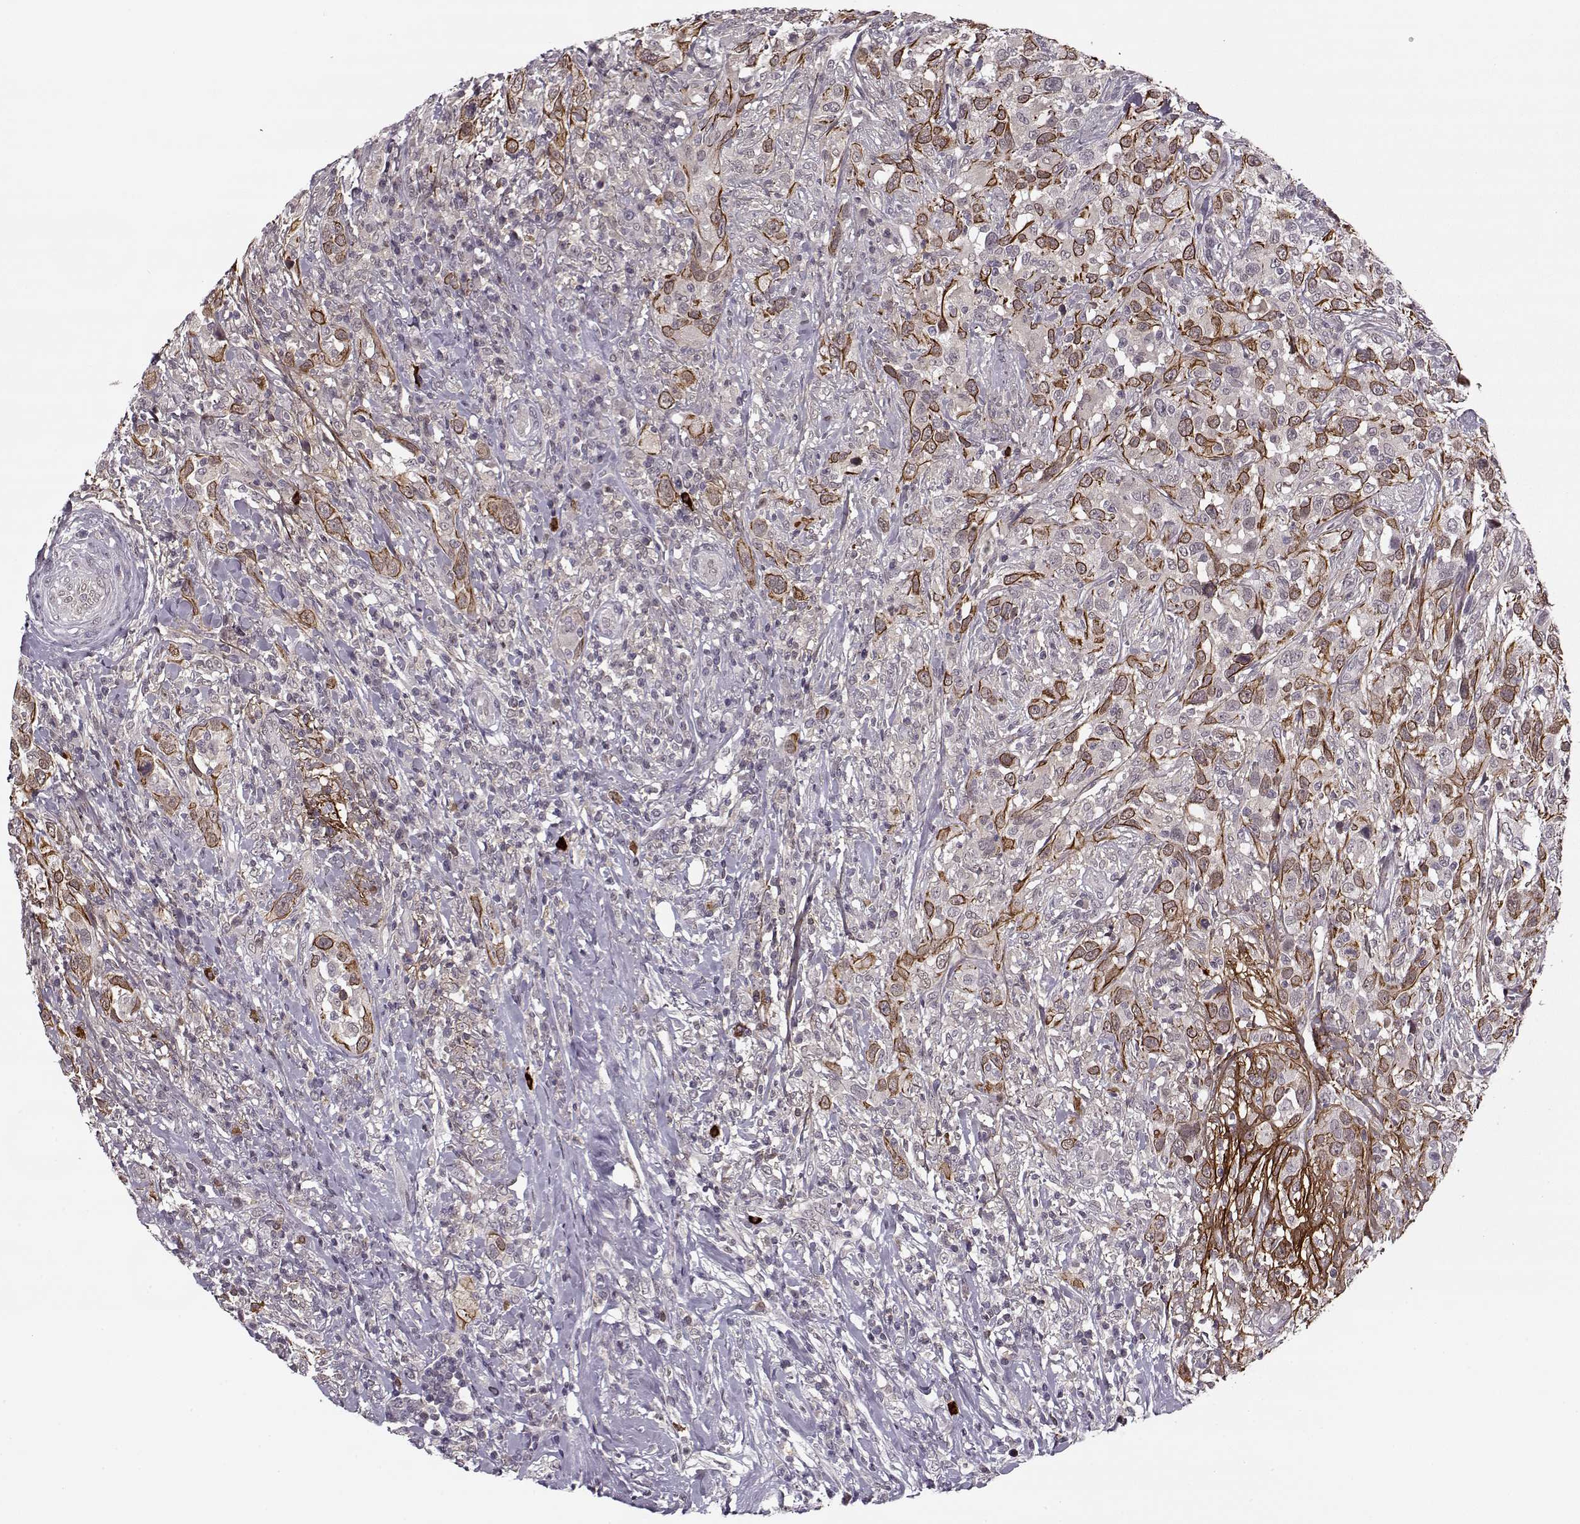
{"staining": {"intensity": "strong", "quantity": "25%-75%", "location": "cytoplasmic/membranous"}, "tissue": "urothelial cancer", "cell_type": "Tumor cells", "image_type": "cancer", "snomed": [{"axis": "morphology", "description": "Urothelial carcinoma, NOS"}, {"axis": "morphology", "description": "Urothelial carcinoma, High grade"}, {"axis": "topography", "description": "Urinary bladder"}], "caption": "Strong cytoplasmic/membranous staining is appreciated in about 25%-75% of tumor cells in urothelial cancer.", "gene": "DENND4B", "patient": {"sex": "female", "age": 64}}